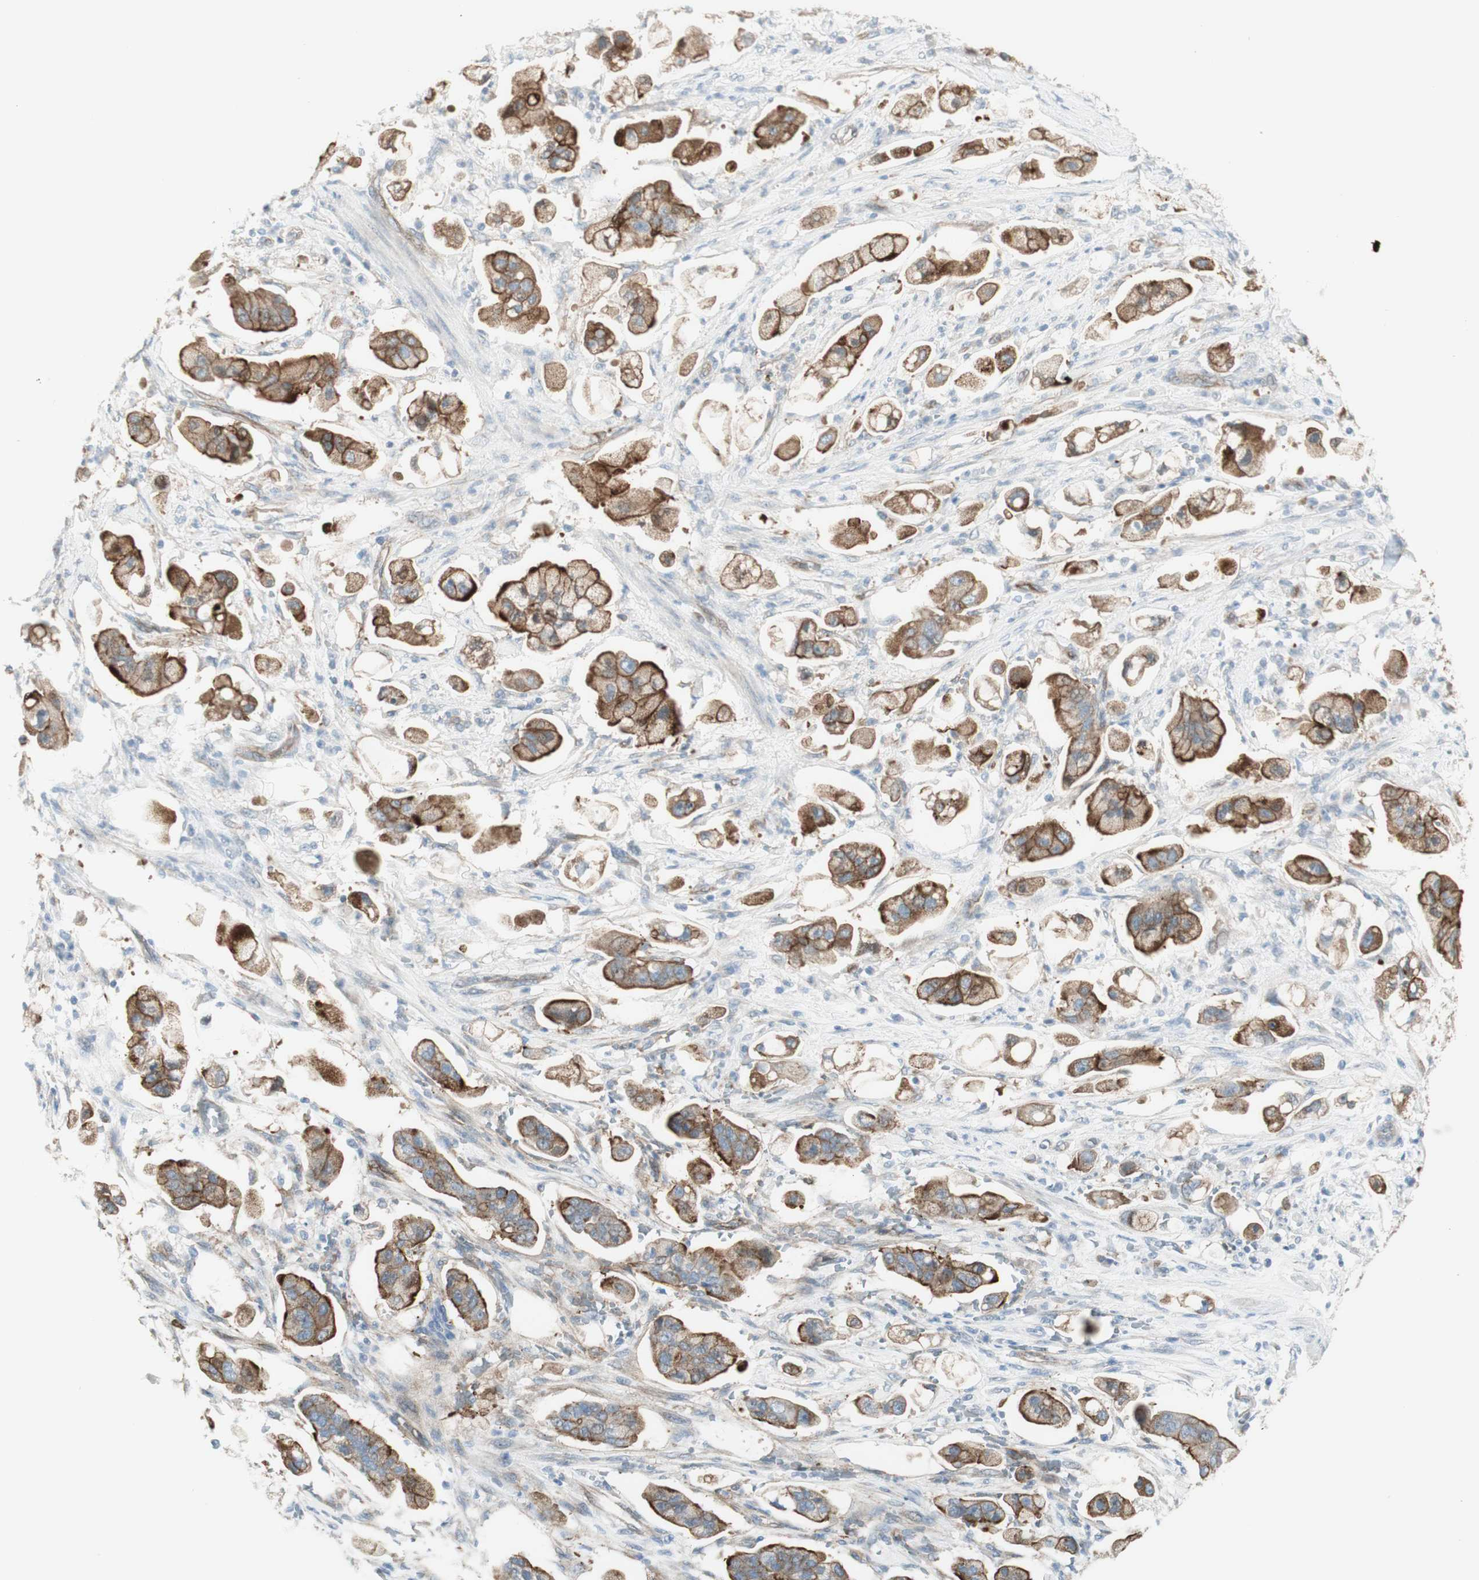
{"staining": {"intensity": "strong", "quantity": "25%-75%", "location": "cytoplasmic/membranous"}, "tissue": "stomach cancer", "cell_type": "Tumor cells", "image_type": "cancer", "snomed": [{"axis": "morphology", "description": "Adenocarcinoma, NOS"}, {"axis": "topography", "description": "Stomach"}], "caption": "Immunohistochemistry (DAB (3,3'-diaminobenzidine)) staining of human stomach adenocarcinoma displays strong cytoplasmic/membranous protein expression in approximately 25%-75% of tumor cells.", "gene": "MYO6", "patient": {"sex": "male", "age": 62}}